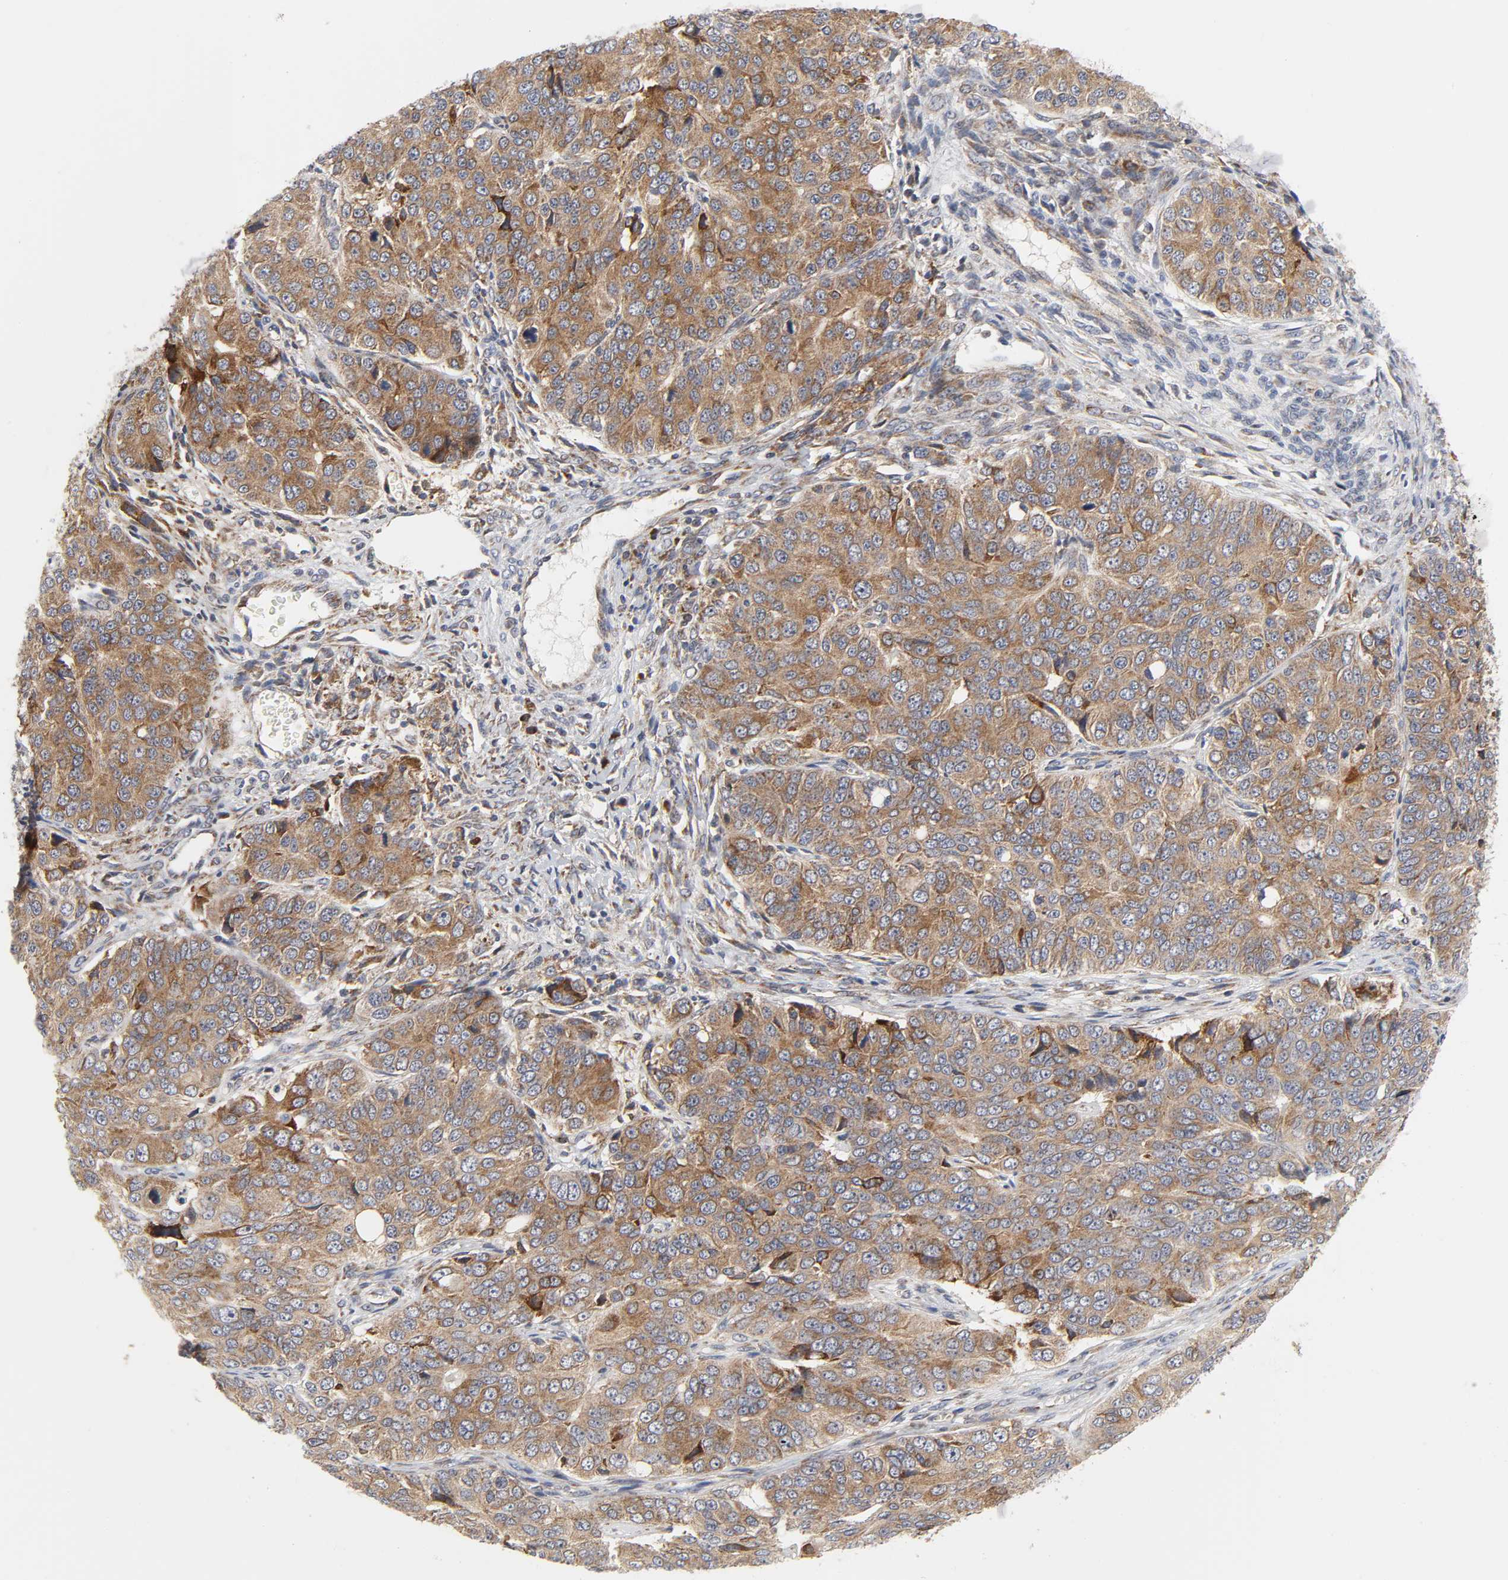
{"staining": {"intensity": "moderate", "quantity": ">75%", "location": "cytoplasmic/membranous"}, "tissue": "ovarian cancer", "cell_type": "Tumor cells", "image_type": "cancer", "snomed": [{"axis": "morphology", "description": "Carcinoma, endometroid"}, {"axis": "topography", "description": "Ovary"}], "caption": "This is a histology image of immunohistochemistry (IHC) staining of ovarian cancer (endometroid carcinoma), which shows moderate expression in the cytoplasmic/membranous of tumor cells.", "gene": "BAX", "patient": {"sex": "female", "age": 51}}